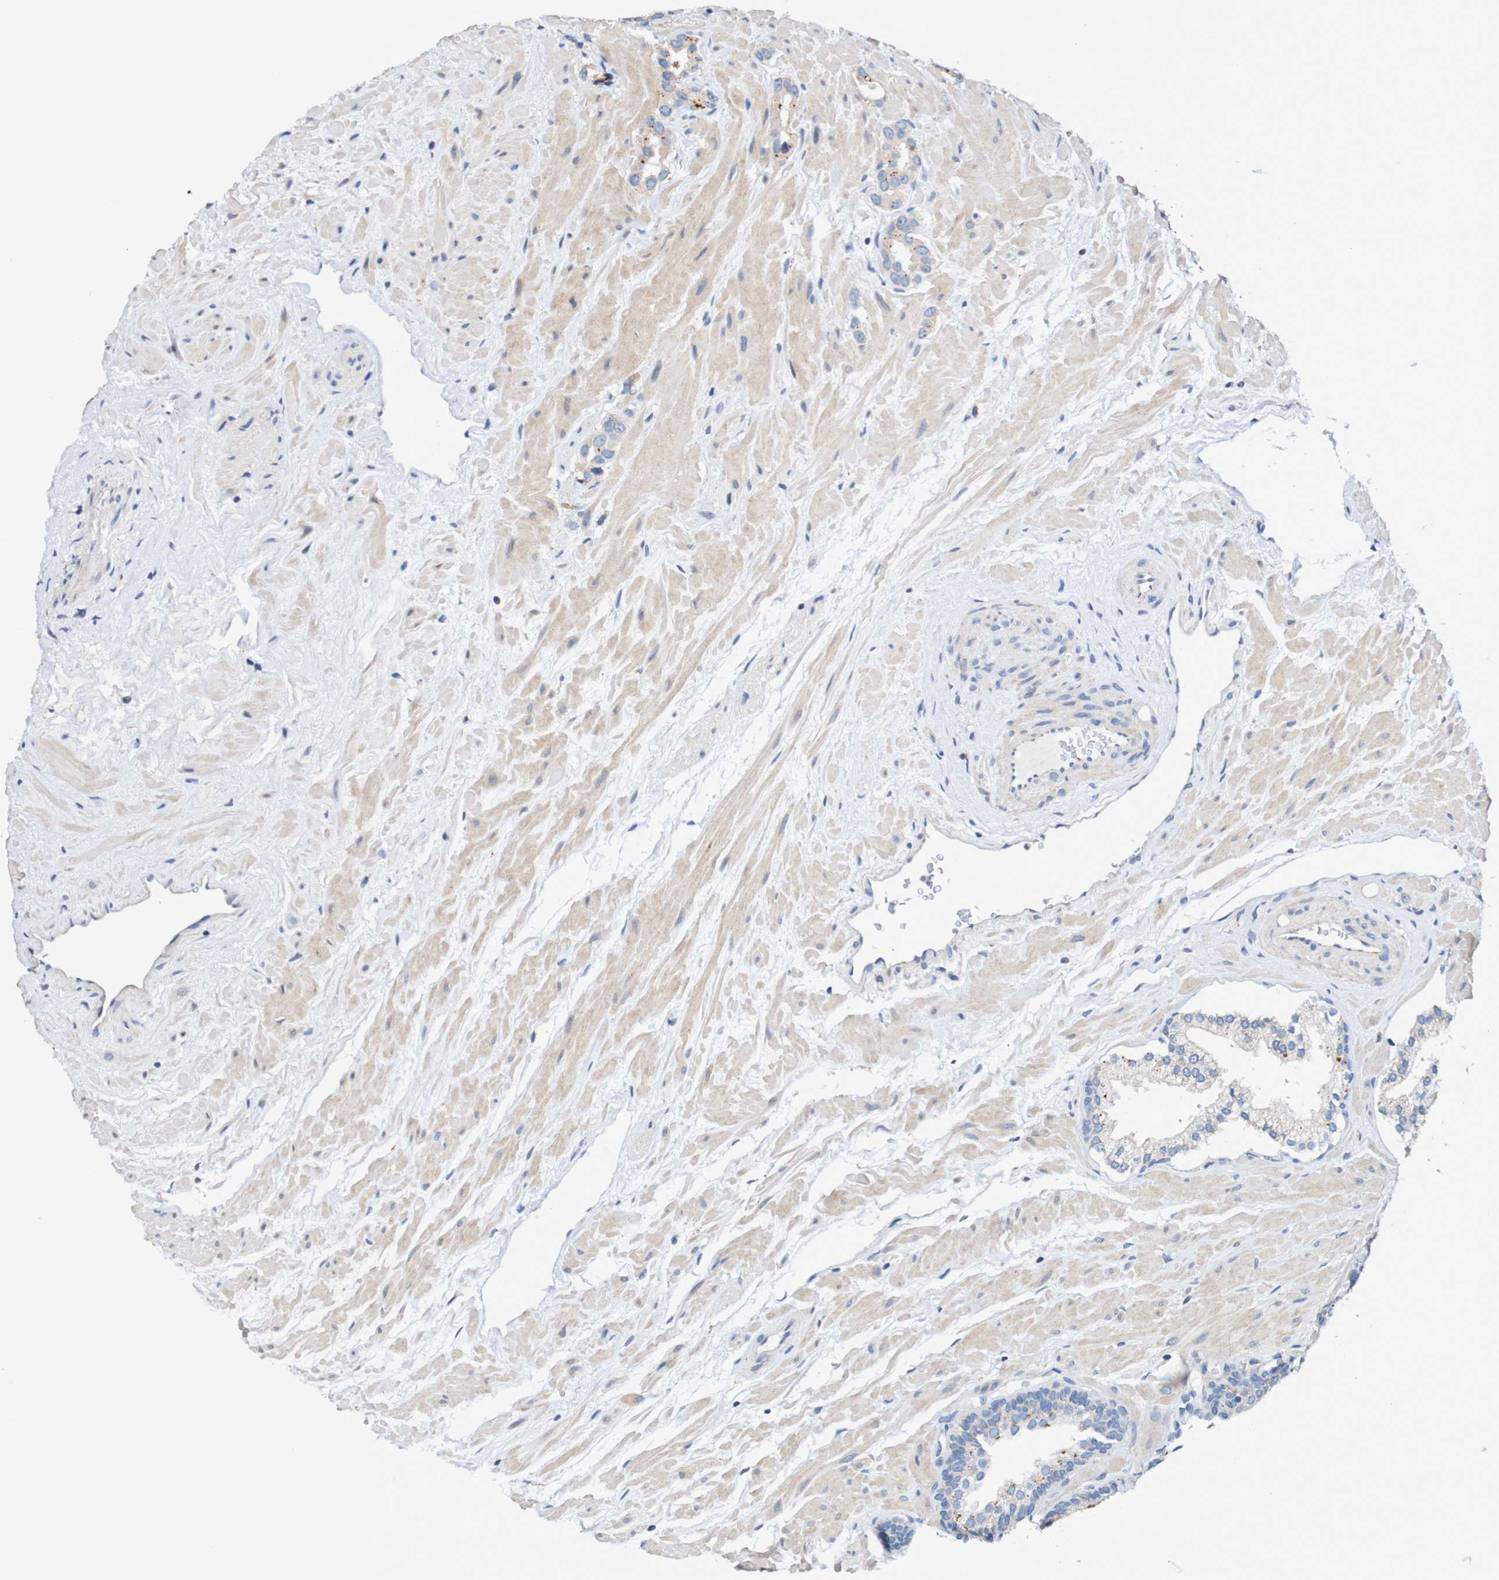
{"staining": {"intensity": "moderate", "quantity": ">75%", "location": "cytoplasmic/membranous"}, "tissue": "prostate cancer", "cell_type": "Tumor cells", "image_type": "cancer", "snomed": [{"axis": "morphology", "description": "Adenocarcinoma, High grade"}, {"axis": "topography", "description": "Prostate"}], "caption": "The immunohistochemical stain shows moderate cytoplasmic/membranous expression in tumor cells of high-grade adenocarcinoma (prostate) tissue.", "gene": "FIBP", "patient": {"sex": "male", "age": 64}}